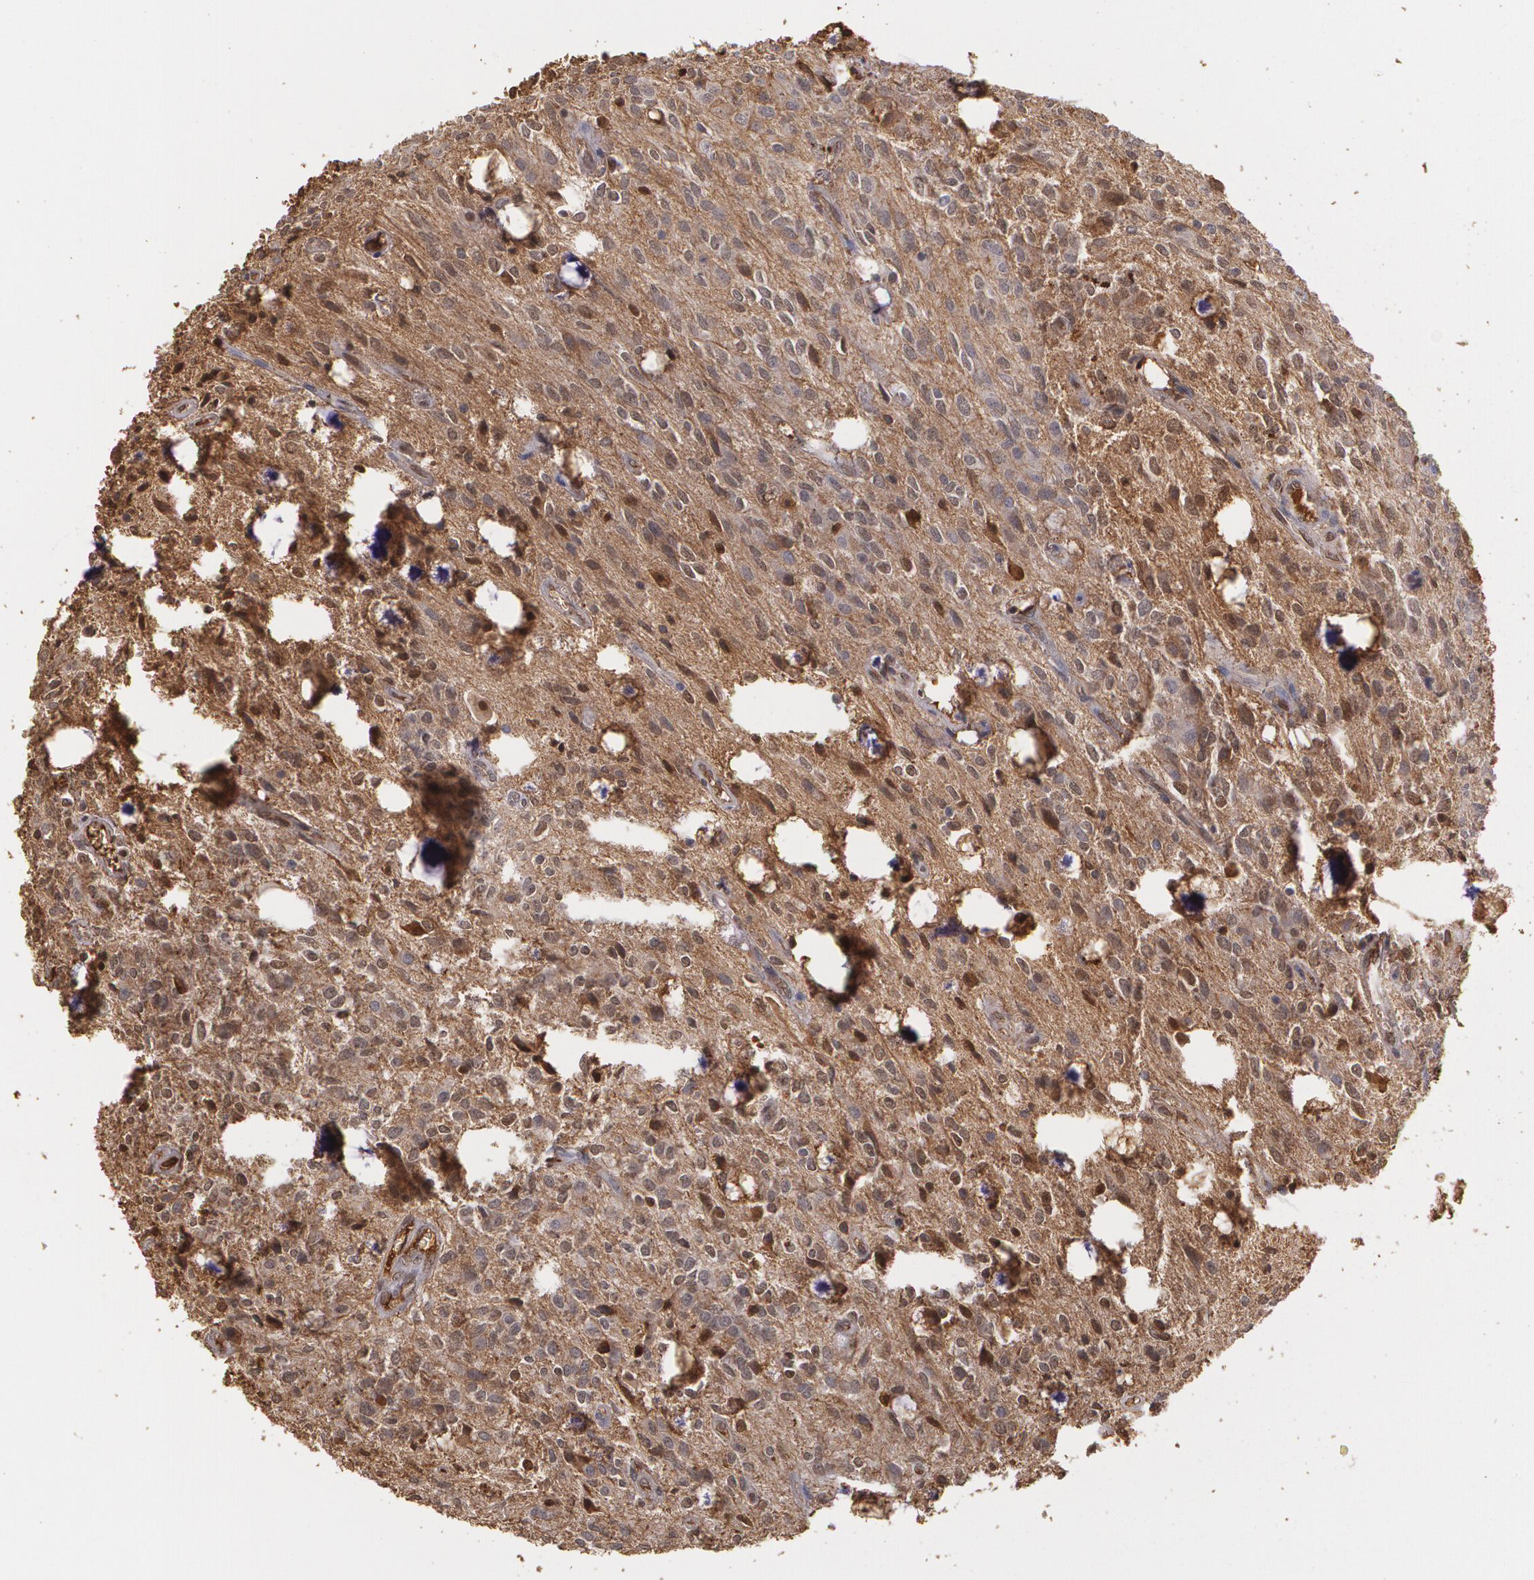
{"staining": {"intensity": "moderate", "quantity": ">75%", "location": "cytoplasmic/membranous"}, "tissue": "glioma", "cell_type": "Tumor cells", "image_type": "cancer", "snomed": [{"axis": "morphology", "description": "Glioma, malignant, Low grade"}, {"axis": "topography", "description": "Brain"}], "caption": "Glioma stained with a brown dye exhibits moderate cytoplasmic/membranous positive expression in about >75% of tumor cells.", "gene": "PTS", "patient": {"sex": "female", "age": 15}}